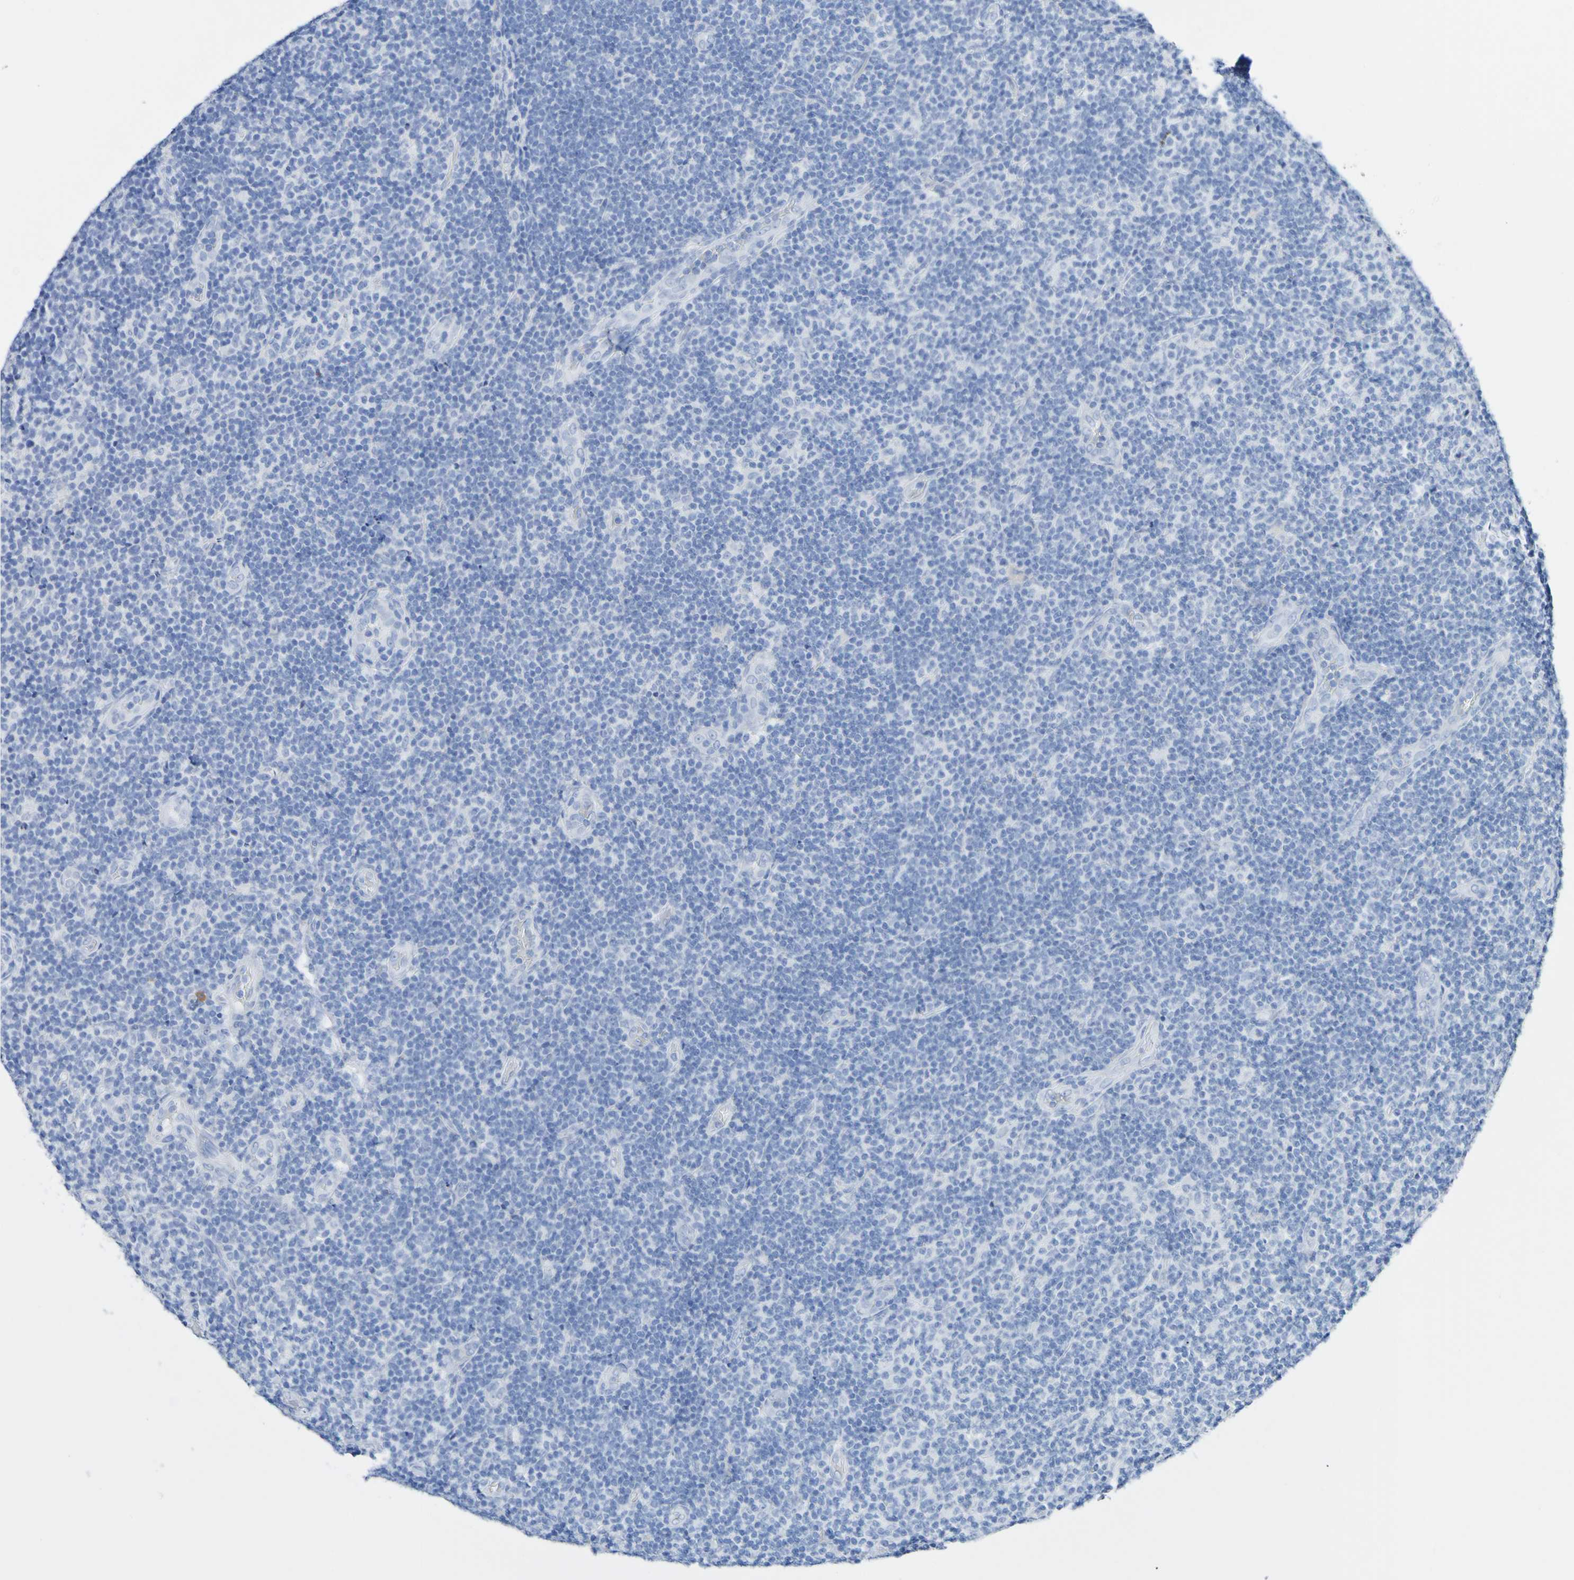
{"staining": {"intensity": "negative", "quantity": "none", "location": "none"}, "tissue": "lymphoma", "cell_type": "Tumor cells", "image_type": "cancer", "snomed": [{"axis": "morphology", "description": "Malignant lymphoma, non-Hodgkin's type, Low grade"}, {"axis": "topography", "description": "Lymph node"}], "caption": "Lymphoma was stained to show a protein in brown. There is no significant expression in tumor cells. (DAB (3,3'-diaminobenzidine) IHC visualized using brightfield microscopy, high magnification).", "gene": "SGCB", "patient": {"sex": "male", "age": 83}}